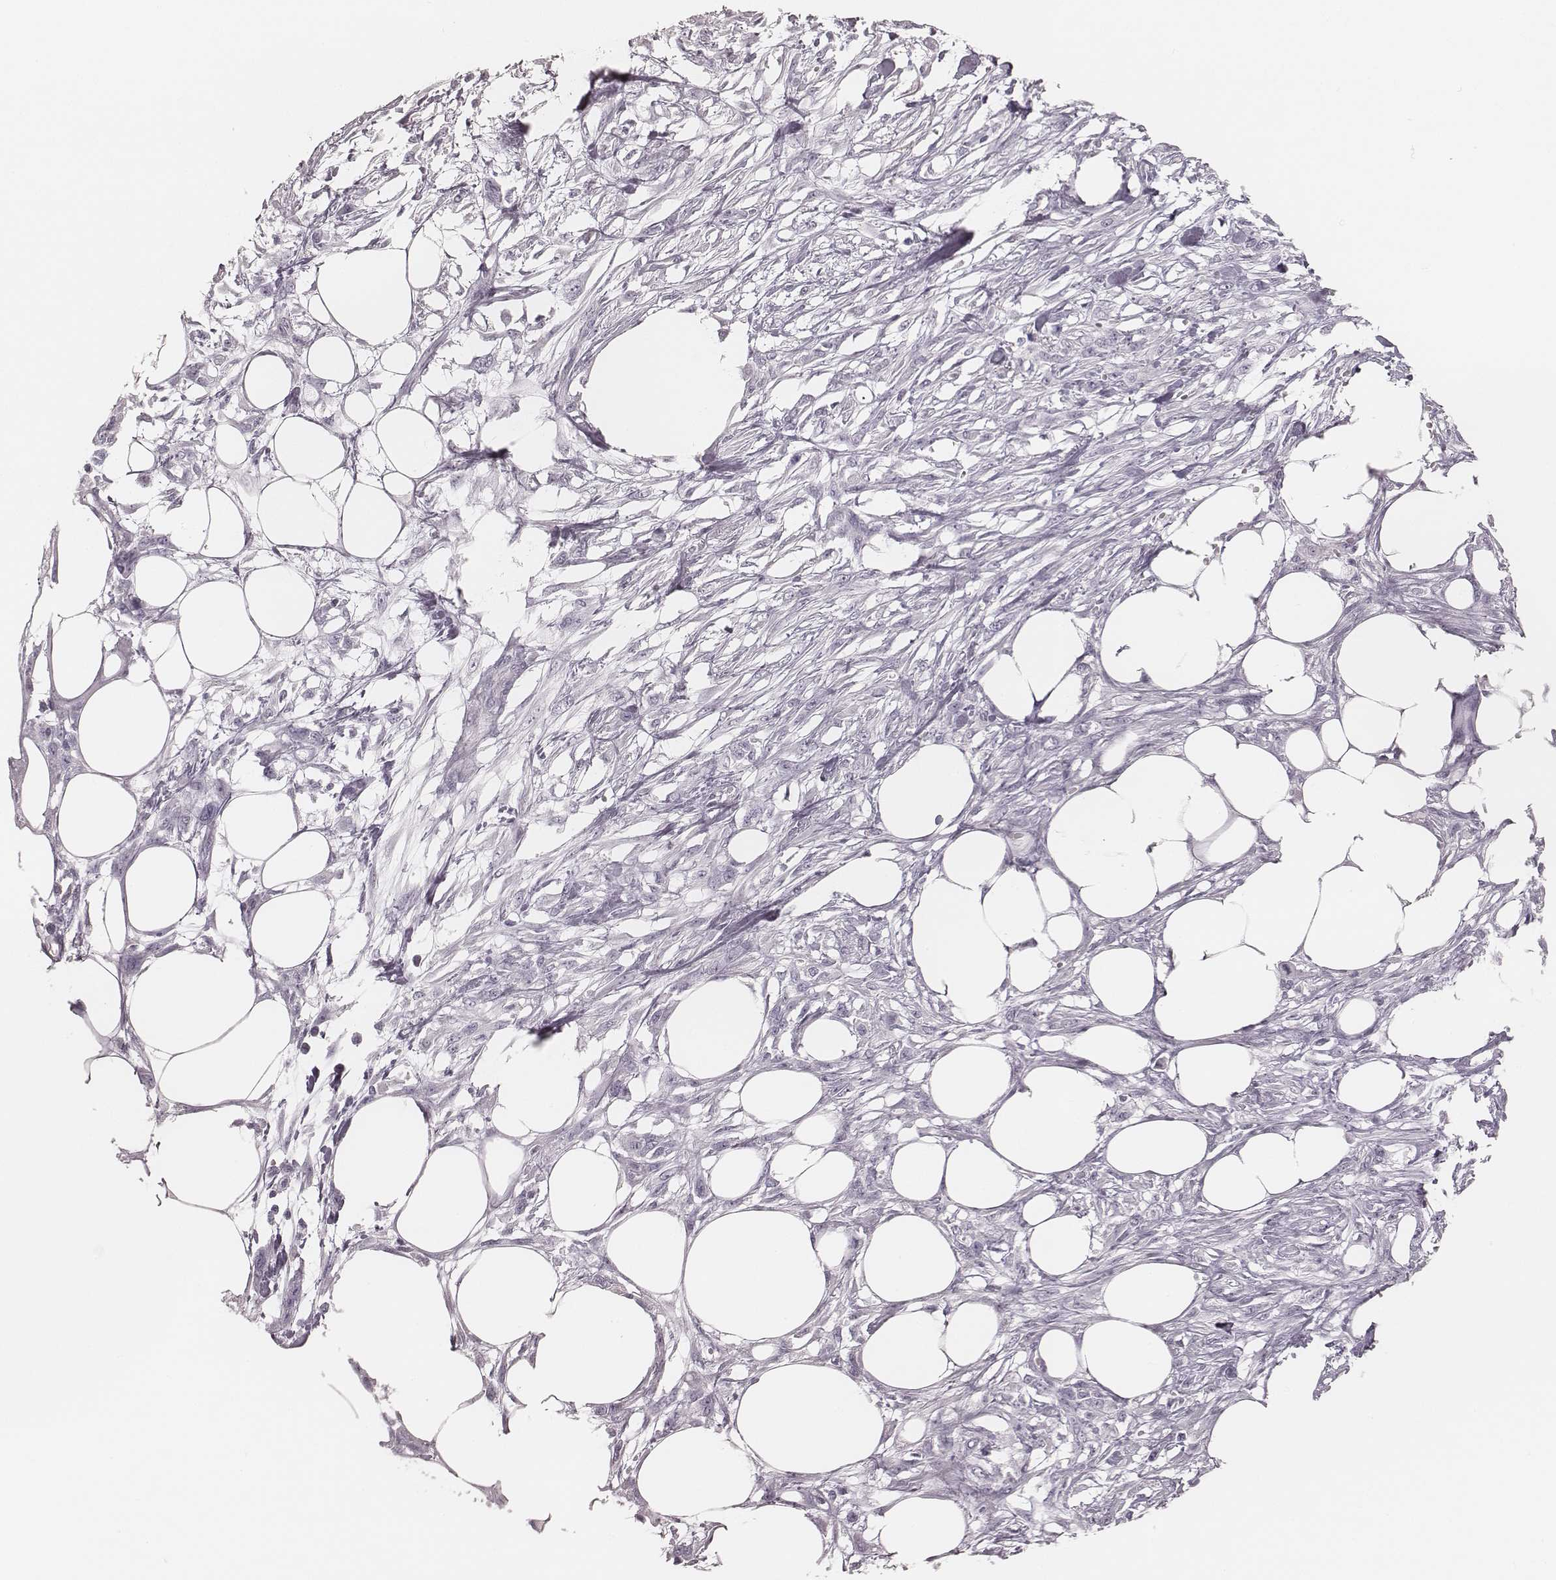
{"staining": {"intensity": "negative", "quantity": "none", "location": "none"}, "tissue": "skin cancer", "cell_type": "Tumor cells", "image_type": "cancer", "snomed": [{"axis": "morphology", "description": "Squamous cell carcinoma, NOS"}, {"axis": "topography", "description": "Skin"}], "caption": "Tumor cells are negative for brown protein staining in skin cancer.", "gene": "MSX1", "patient": {"sex": "female", "age": 59}}